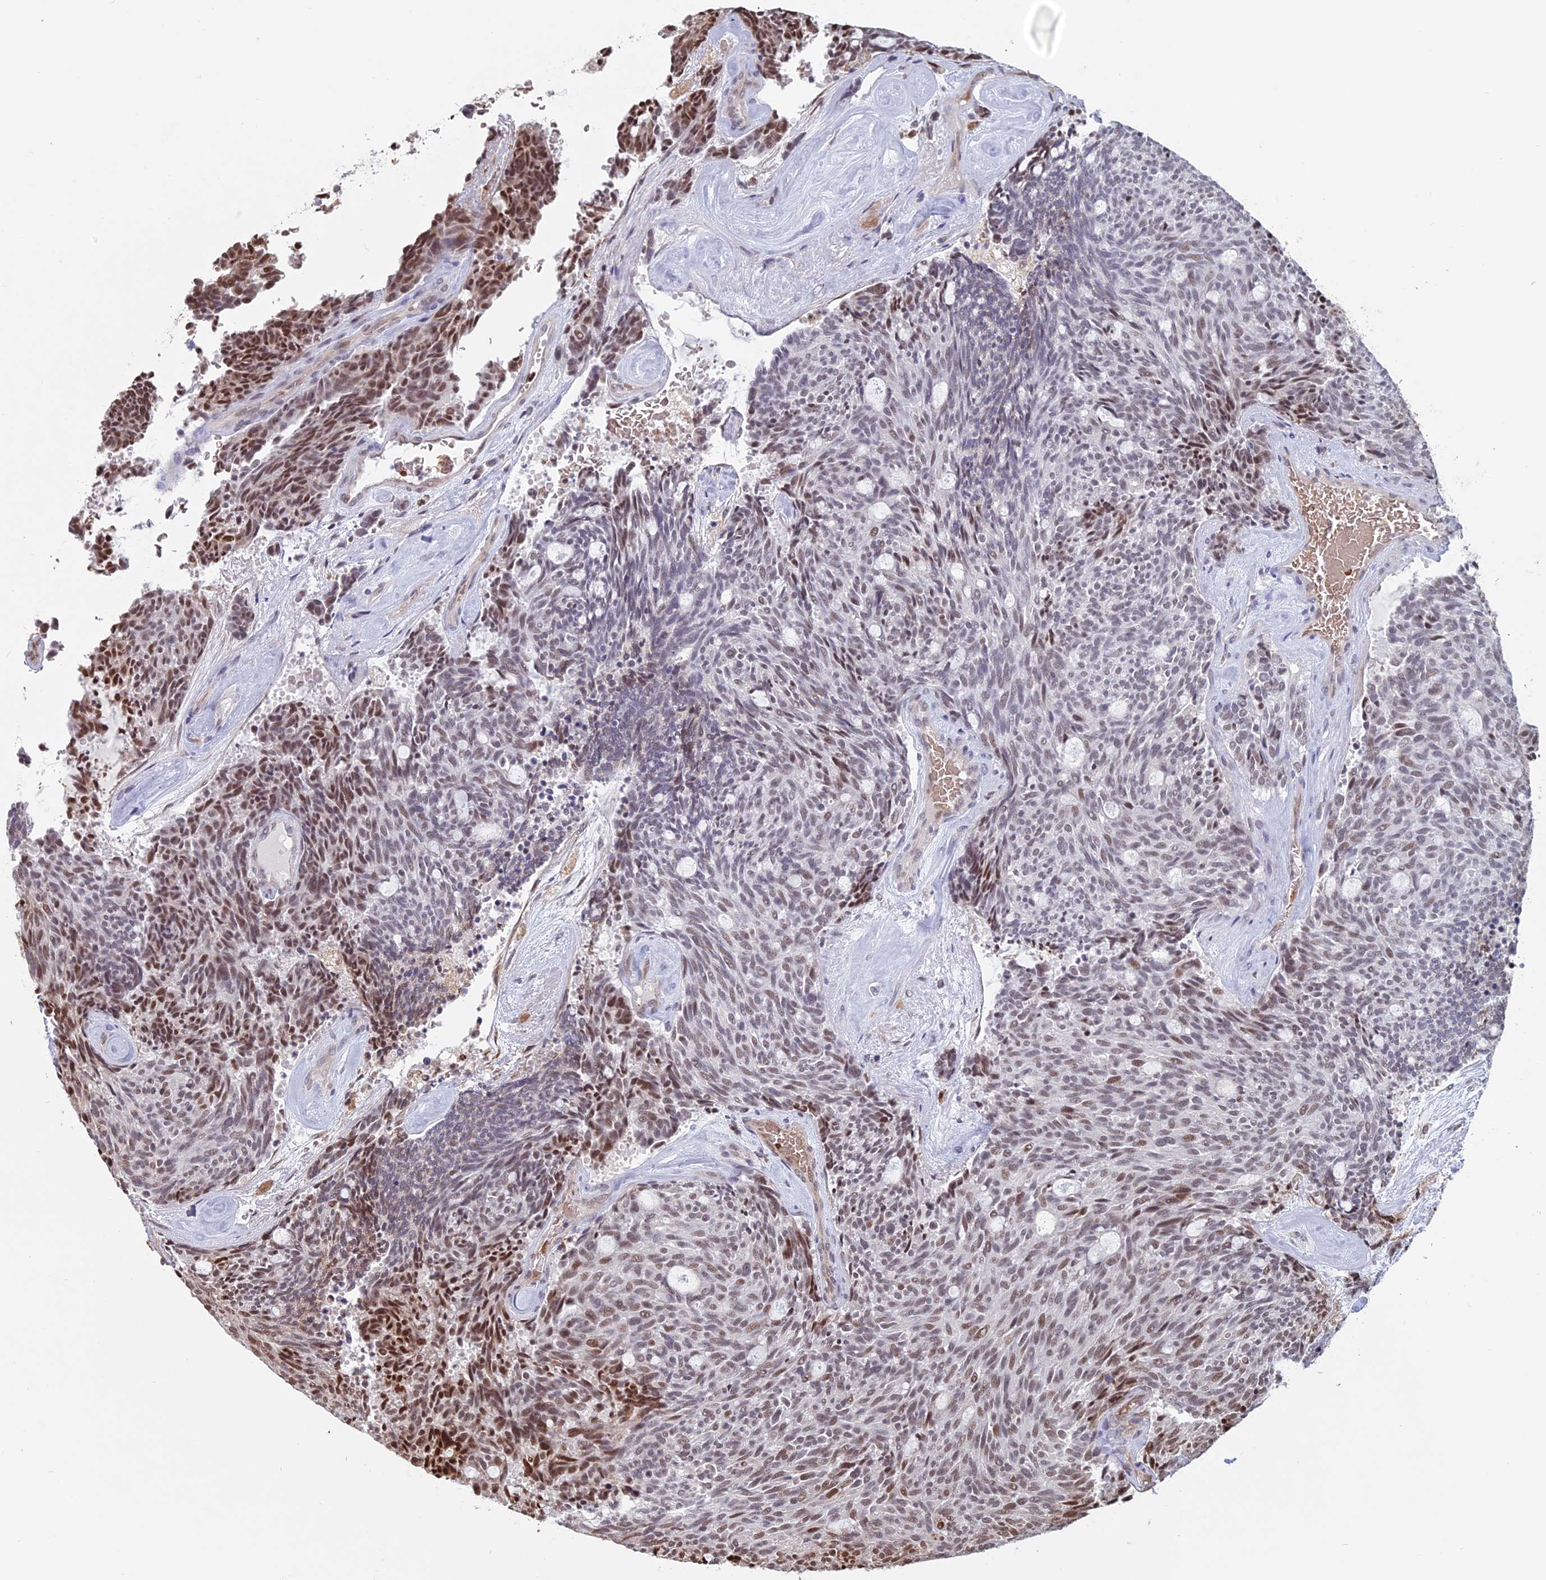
{"staining": {"intensity": "moderate", "quantity": "<25%", "location": "nuclear"}, "tissue": "carcinoid", "cell_type": "Tumor cells", "image_type": "cancer", "snomed": [{"axis": "morphology", "description": "Carcinoid, malignant, NOS"}, {"axis": "topography", "description": "Pancreas"}], "caption": "Immunohistochemistry (IHC) (DAB (3,3'-diaminobenzidine)) staining of carcinoid reveals moderate nuclear protein positivity in approximately <25% of tumor cells.", "gene": "MFAP1", "patient": {"sex": "female", "age": 54}}